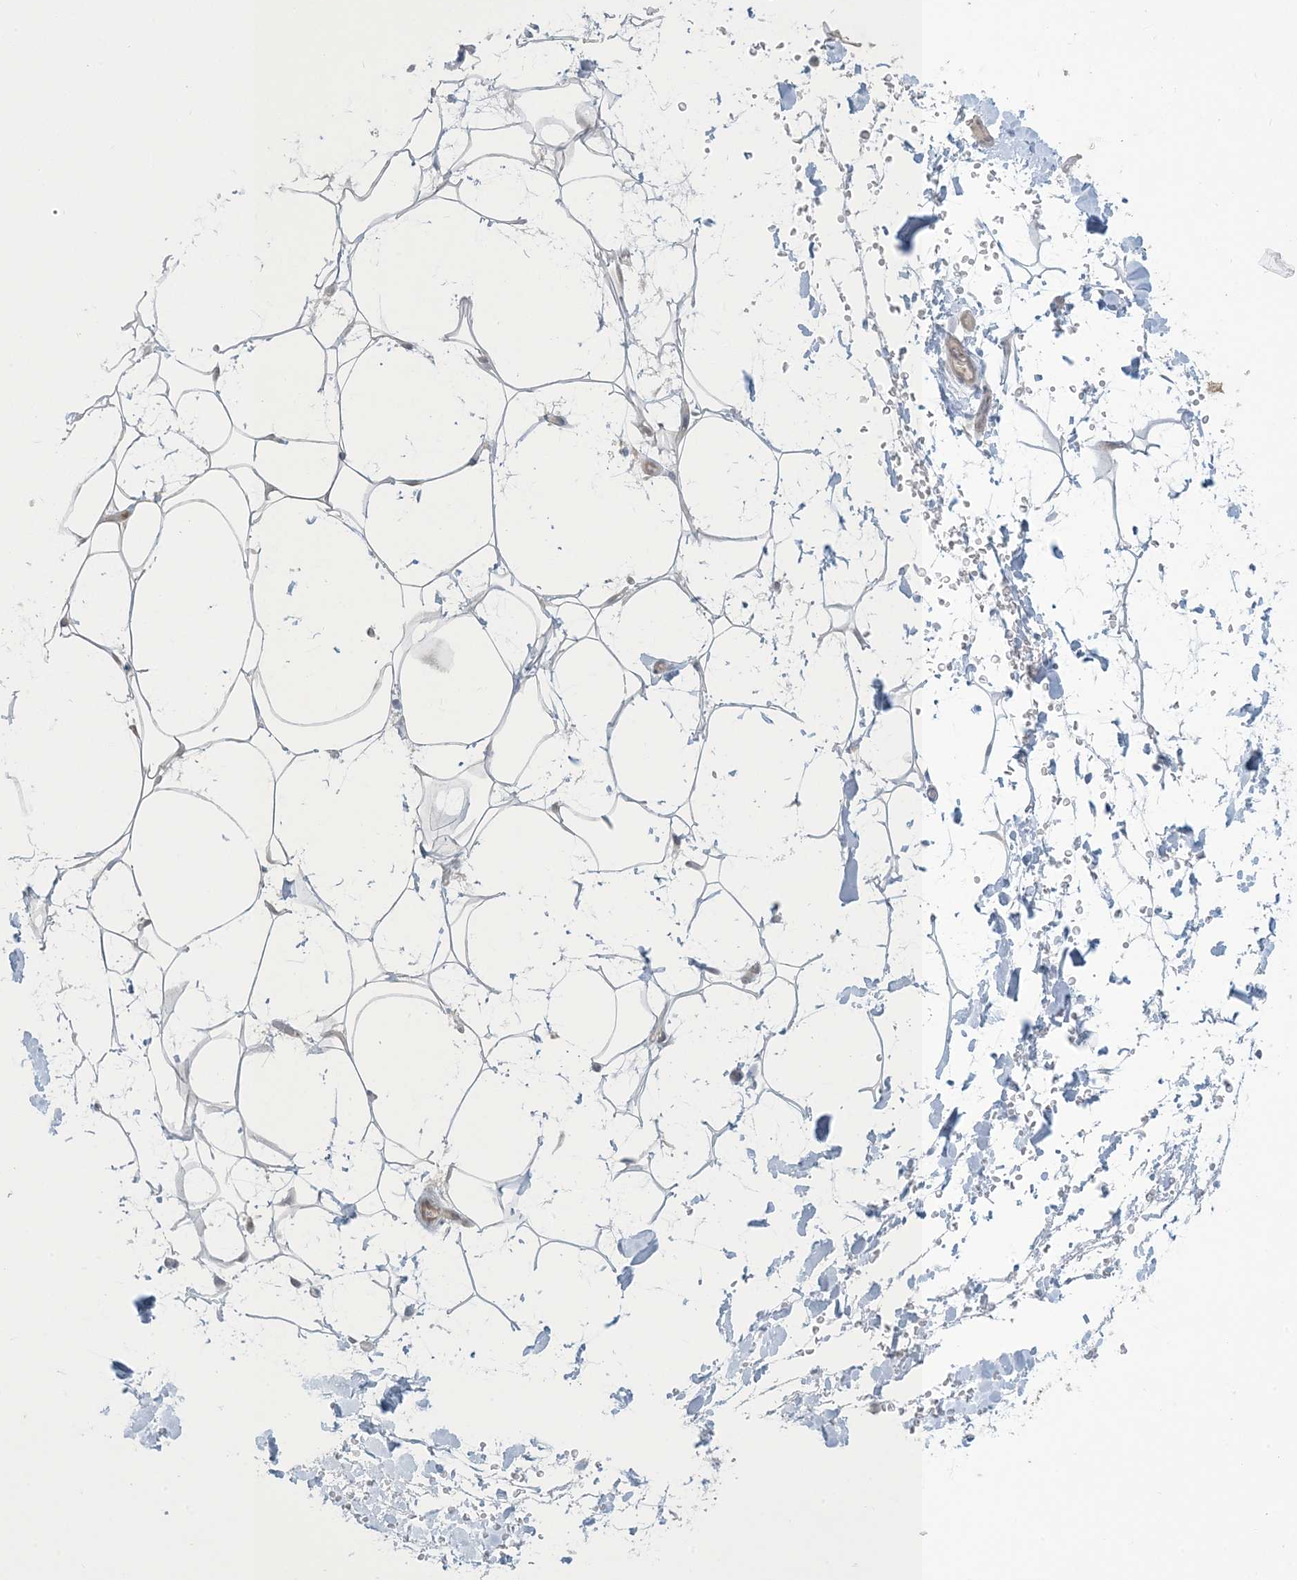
{"staining": {"intensity": "negative", "quantity": "none", "location": "none"}, "tissue": "adipose tissue", "cell_type": "Adipocytes", "image_type": "normal", "snomed": [{"axis": "morphology", "description": "Normal tissue, NOS"}, {"axis": "topography", "description": "Breast"}], "caption": "This is a micrograph of immunohistochemistry staining of unremarkable adipose tissue, which shows no expression in adipocytes.", "gene": "NRBP2", "patient": {"sex": "female", "age": 26}}